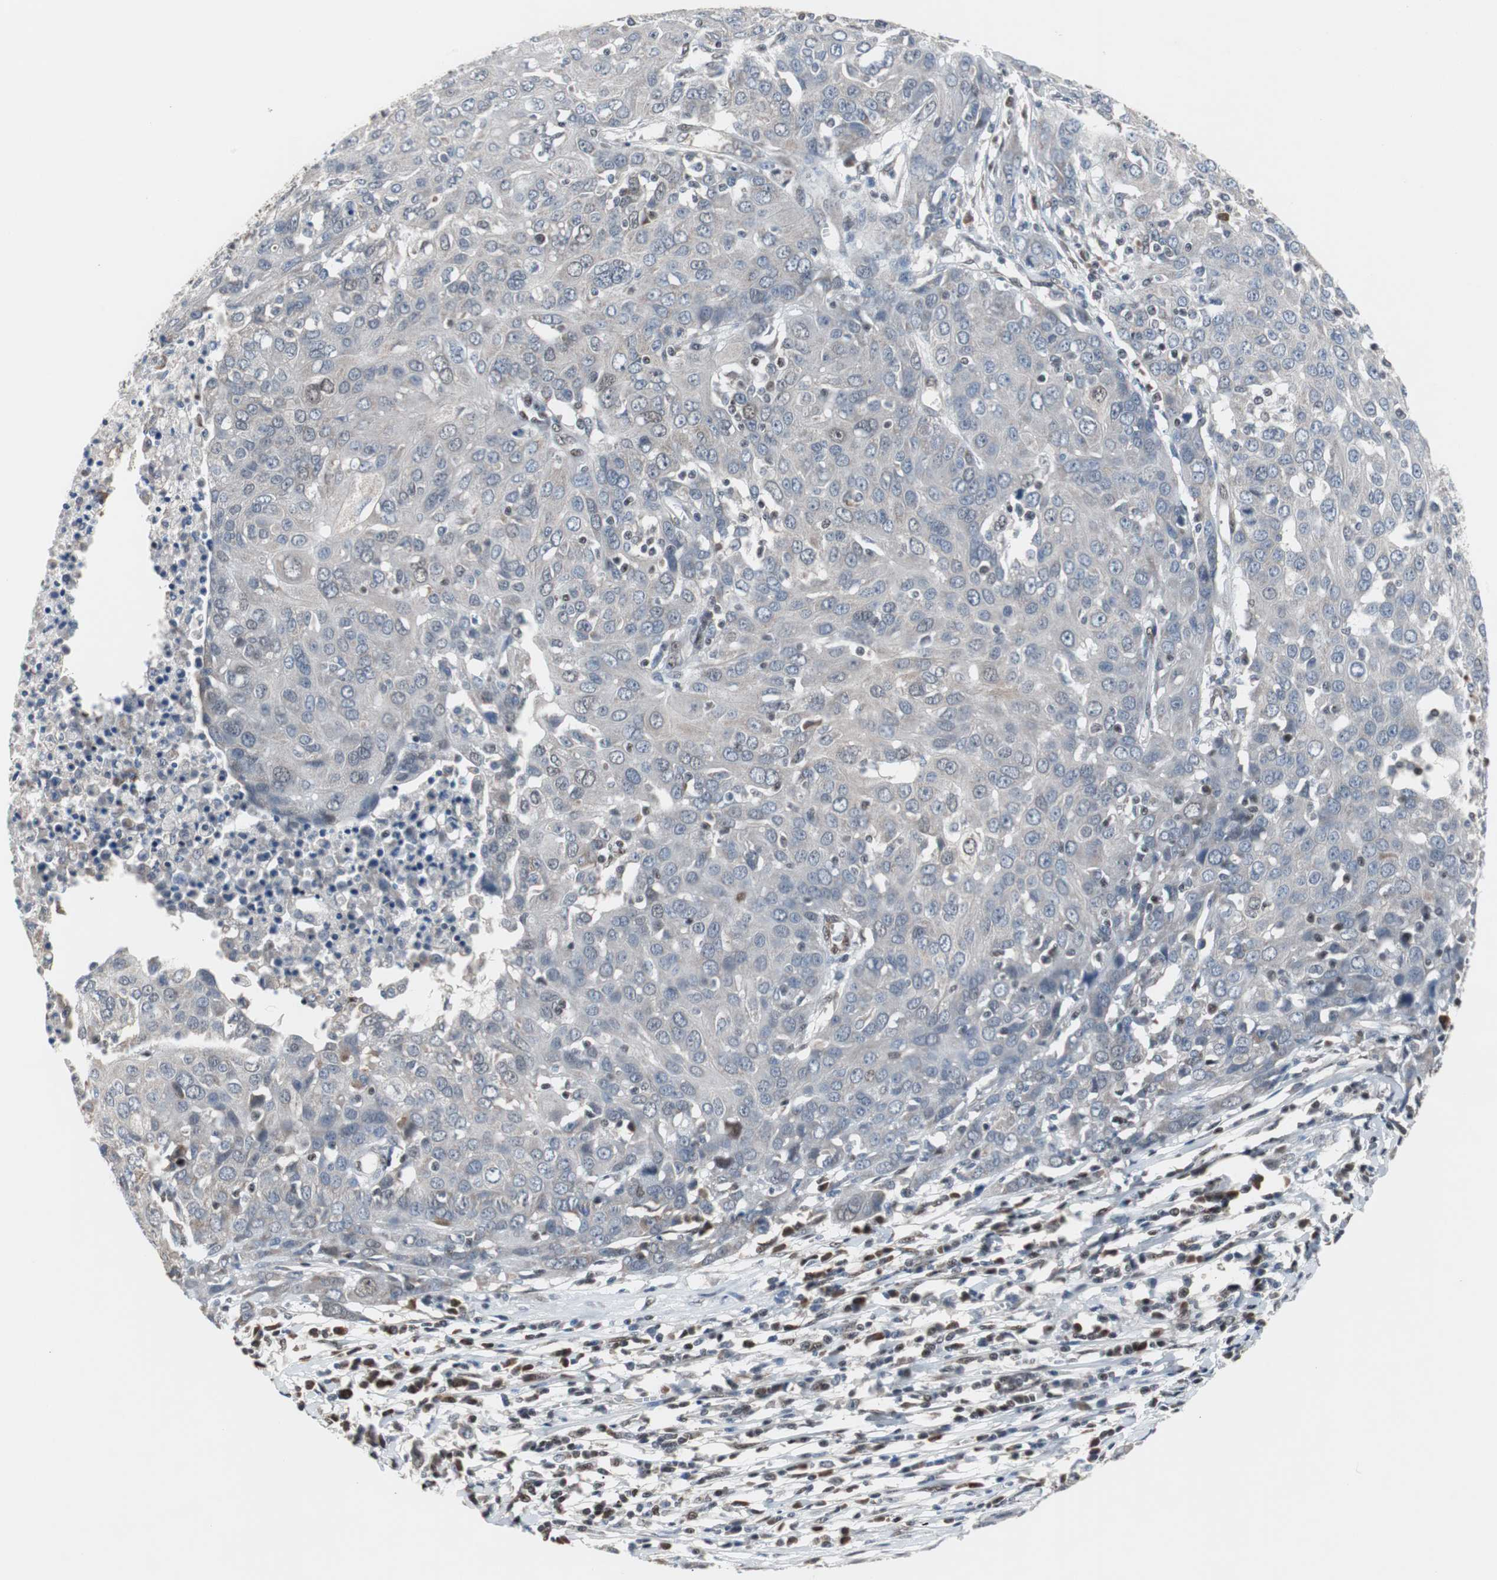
{"staining": {"intensity": "negative", "quantity": "none", "location": "none"}, "tissue": "ovarian cancer", "cell_type": "Tumor cells", "image_type": "cancer", "snomed": [{"axis": "morphology", "description": "Carcinoma, endometroid"}, {"axis": "topography", "description": "Ovary"}], "caption": "High power microscopy photomicrograph of an immunohistochemistry (IHC) histopathology image of ovarian cancer, revealing no significant positivity in tumor cells.", "gene": "ZHX2", "patient": {"sex": "female", "age": 50}}